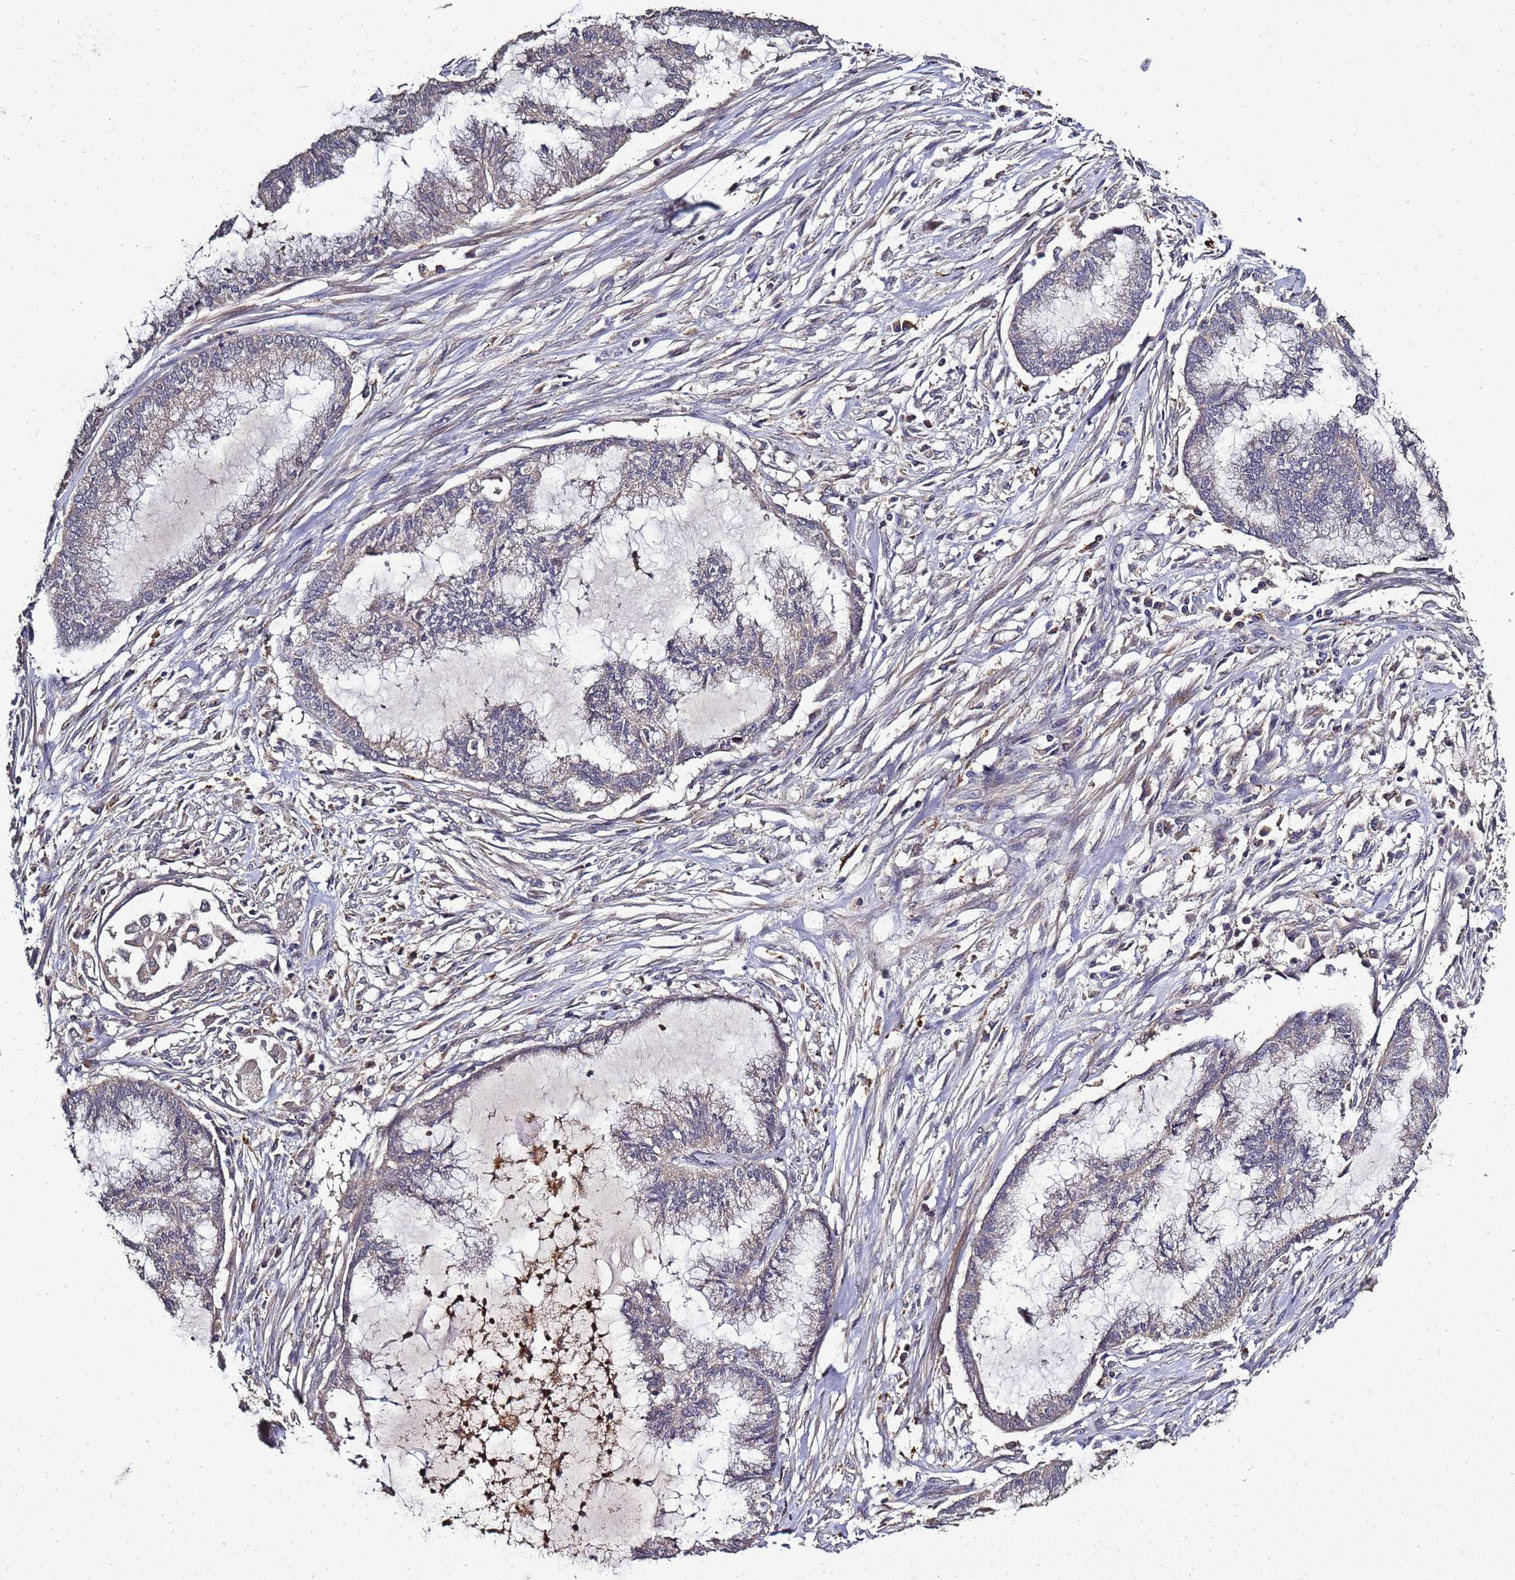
{"staining": {"intensity": "negative", "quantity": "none", "location": "none"}, "tissue": "endometrial cancer", "cell_type": "Tumor cells", "image_type": "cancer", "snomed": [{"axis": "morphology", "description": "Adenocarcinoma, NOS"}, {"axis": "topography", "description": "Endometrium"}], "caption": "An immunohistochemistry histopathology image of endometrial cancer (adenocarcinoma) is shown. There is no staining in tumor cells of endometrial cancer (adenocarcinoma). (Immunohistochemistry, brightfield microscopy, high magnification).", "gene": "LGI4", "patient": {"sex": "female", "age": 86}}